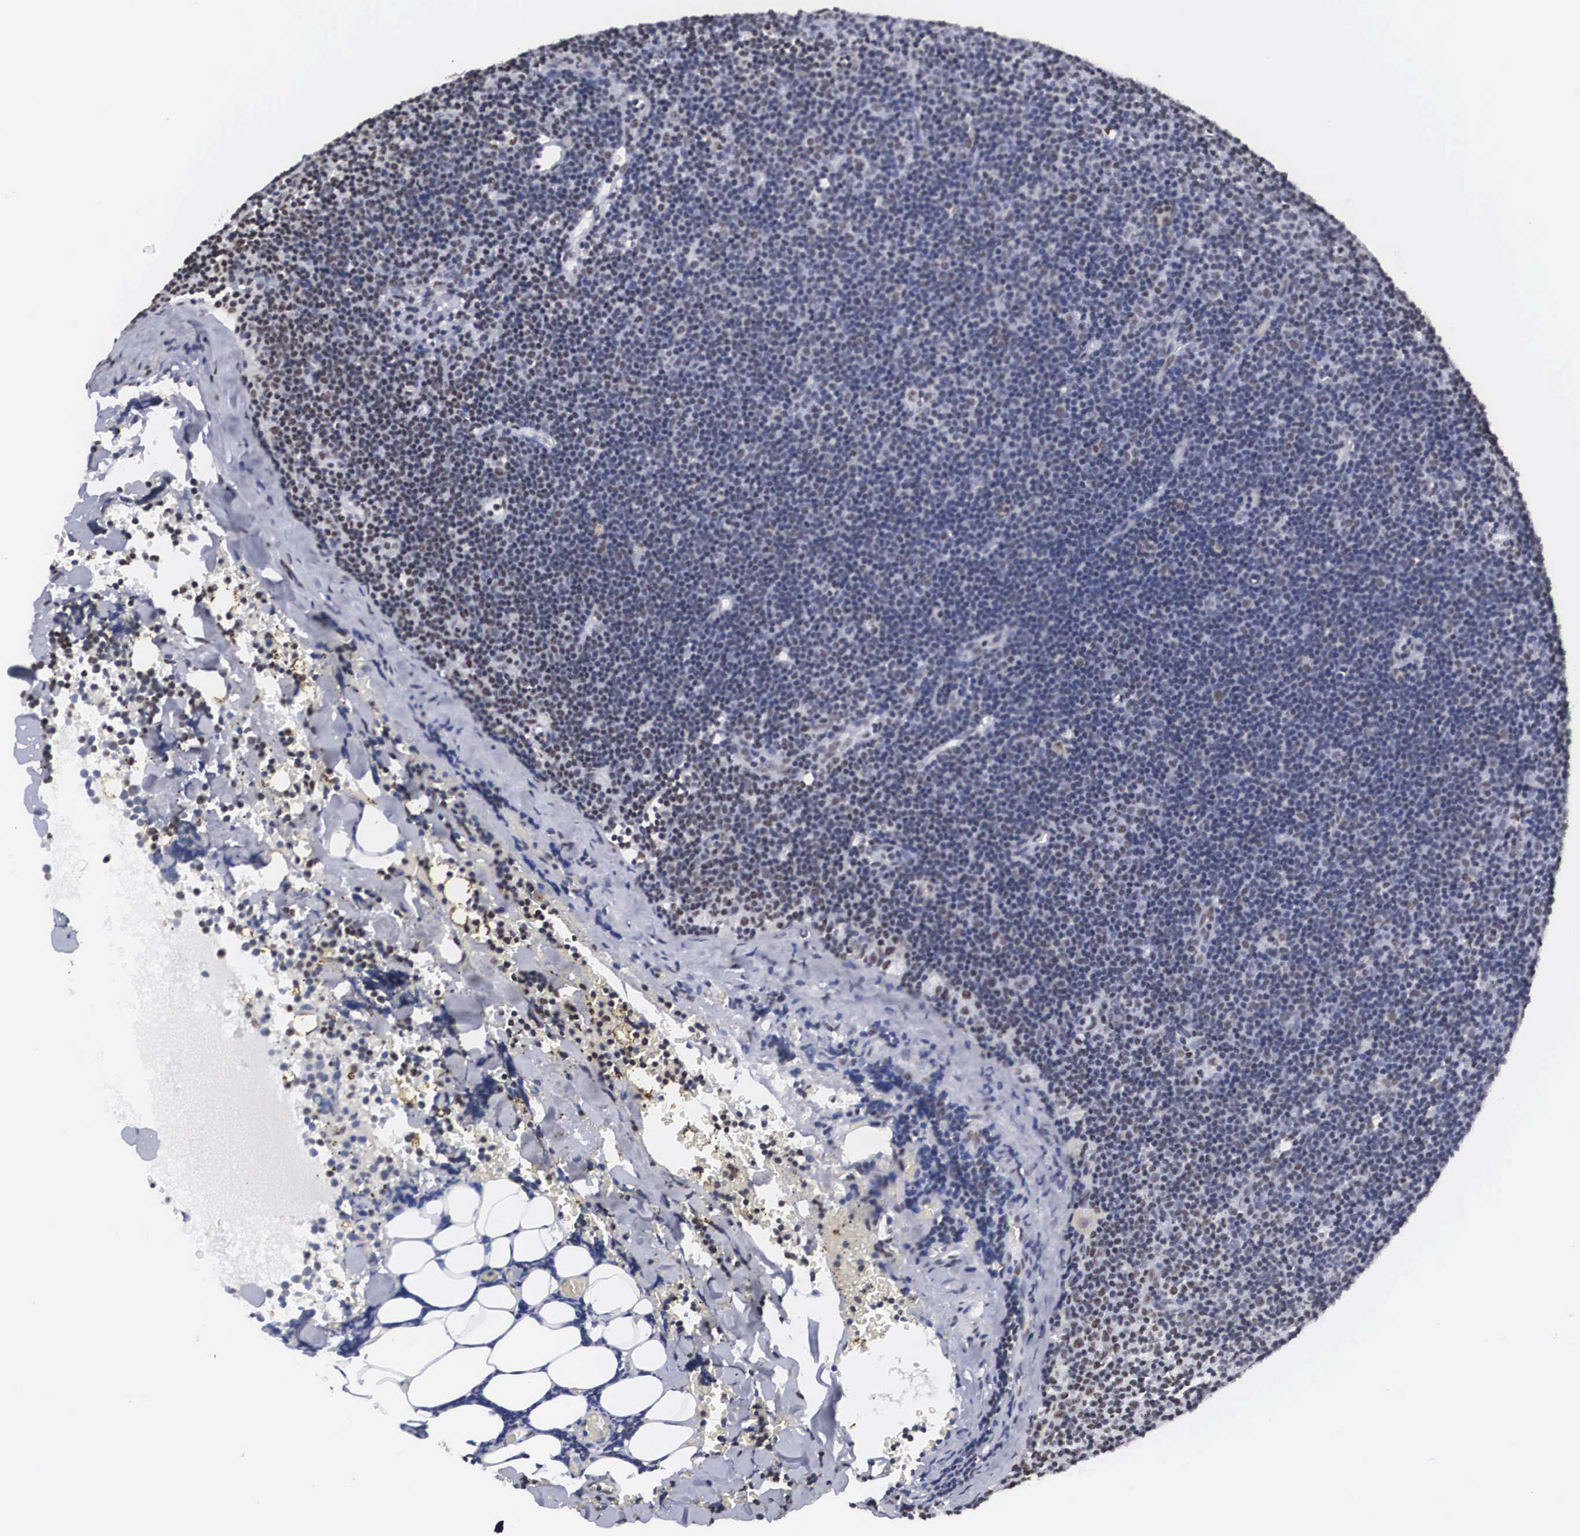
{"staining": {"intensity": "moderate", "quantity": ">75%", "location": "nuclear"}, "tissue": "lymphoma", "cell_type": "Tumor cells", "image_type": "cancer", "snomed": [{"axis": "morphology", "description": "Malignant lymphoma, non-Hodgkin's type, Low grade"}, {"axis": "topography", "description": "Lymph node"}], "caption": "Lymphoma stained with immunohistochemistry reveals moderate nuclear staining in about >75% of tumor cells.", "gene": "ACIN1", "patient": {"sex": "male", "age": 57}}